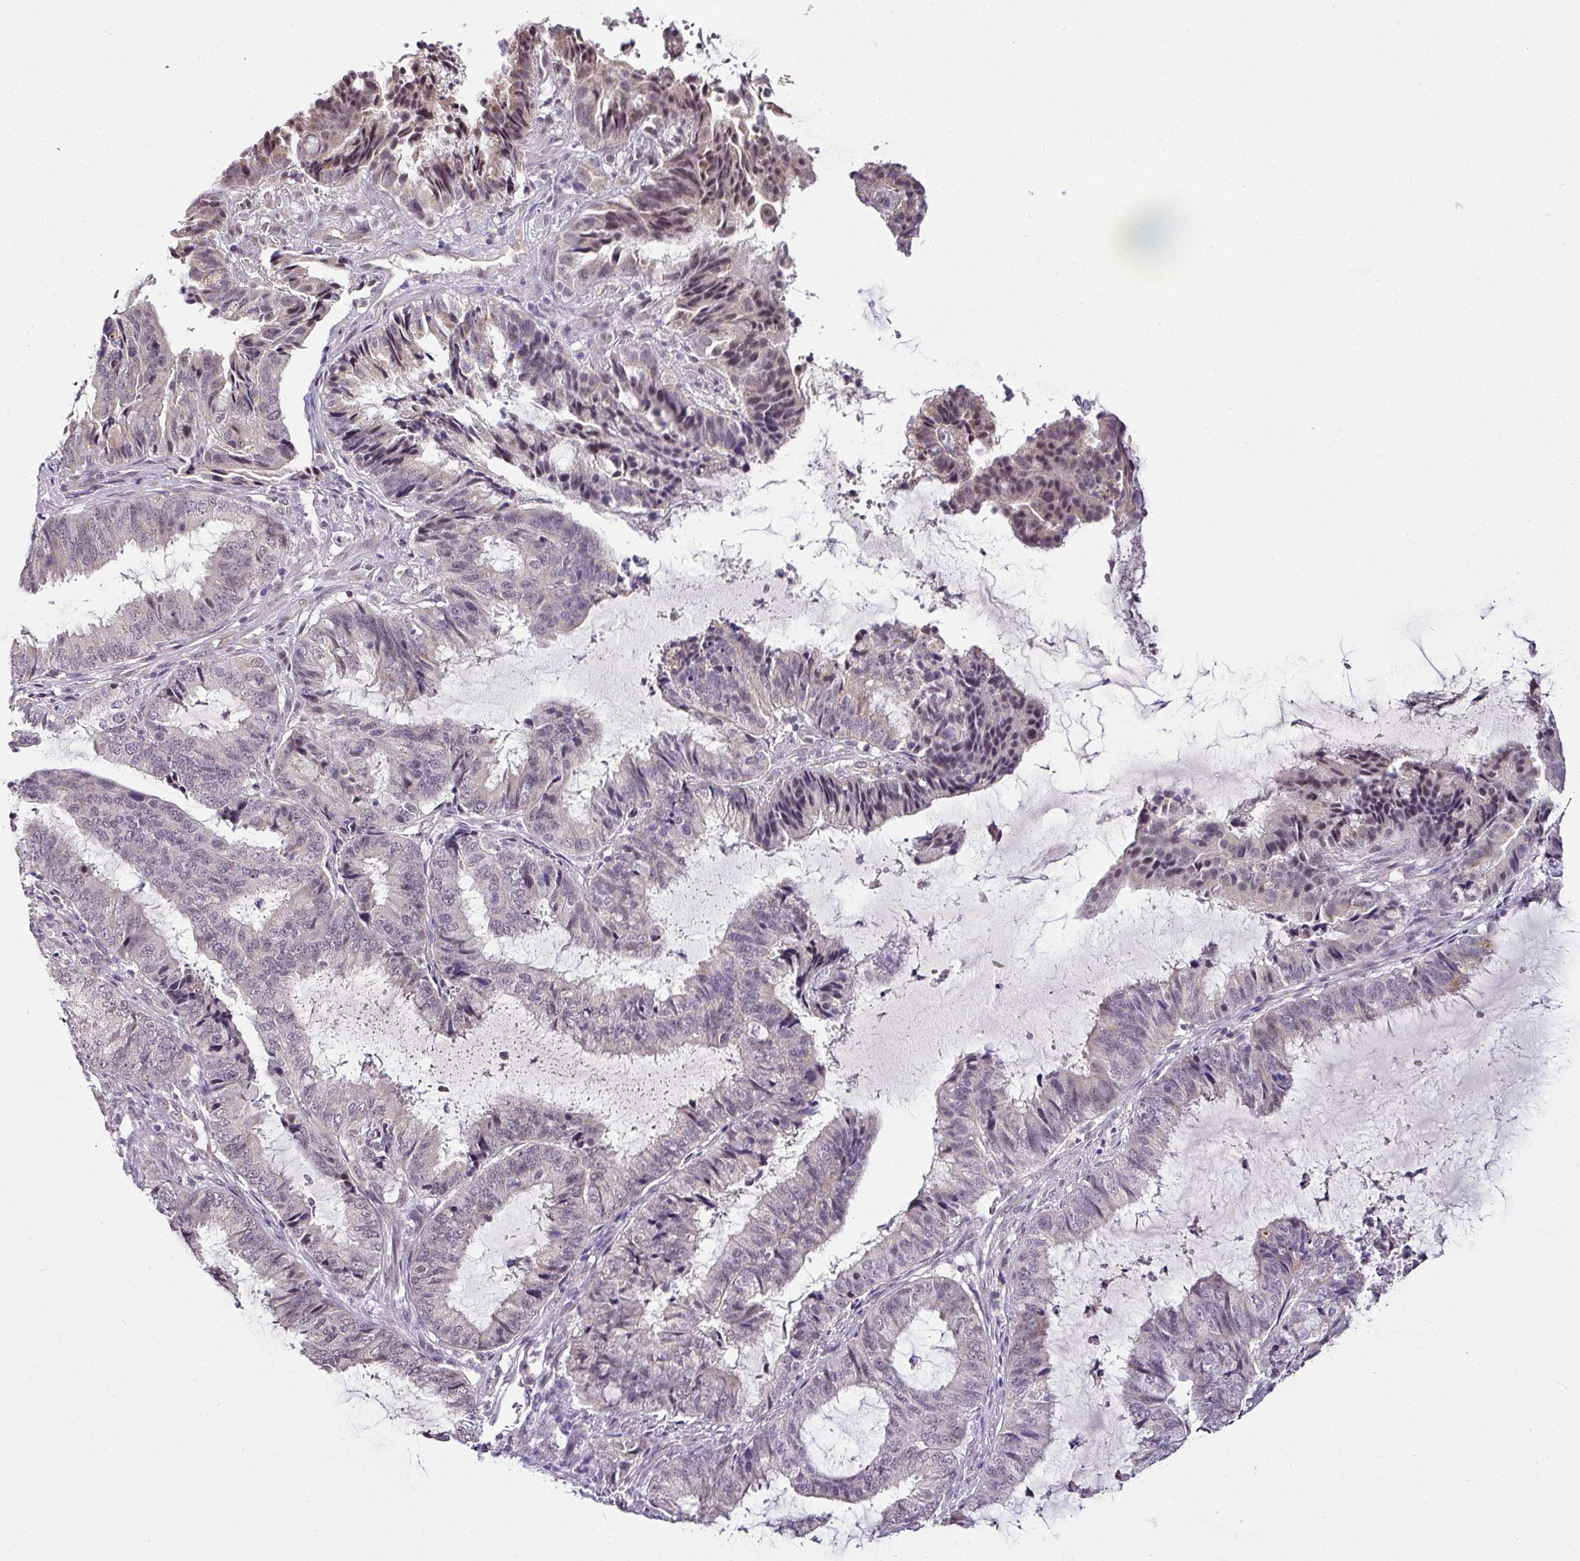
{"staining": {"intensity": "weak", "quantity": "<25%", "location": "cytoplasmic/membranous,nuclear"}, "tissue": "endometrial cancer", "cell_type": "Tumor cells", "image_type": "cancer", "snomed": [{"axis": "morphology", "description": "Adenocarcinoma, NOS"}, {"axis": "topography", "description": "Endometrium"}], "caption": "Immunohistochemical staining of endometrial cancer (adenocarcinoma) shows no significant expression in tumor cells.", "gene": "NAPSA", "patient": {"sex": "female", "age": 51}}